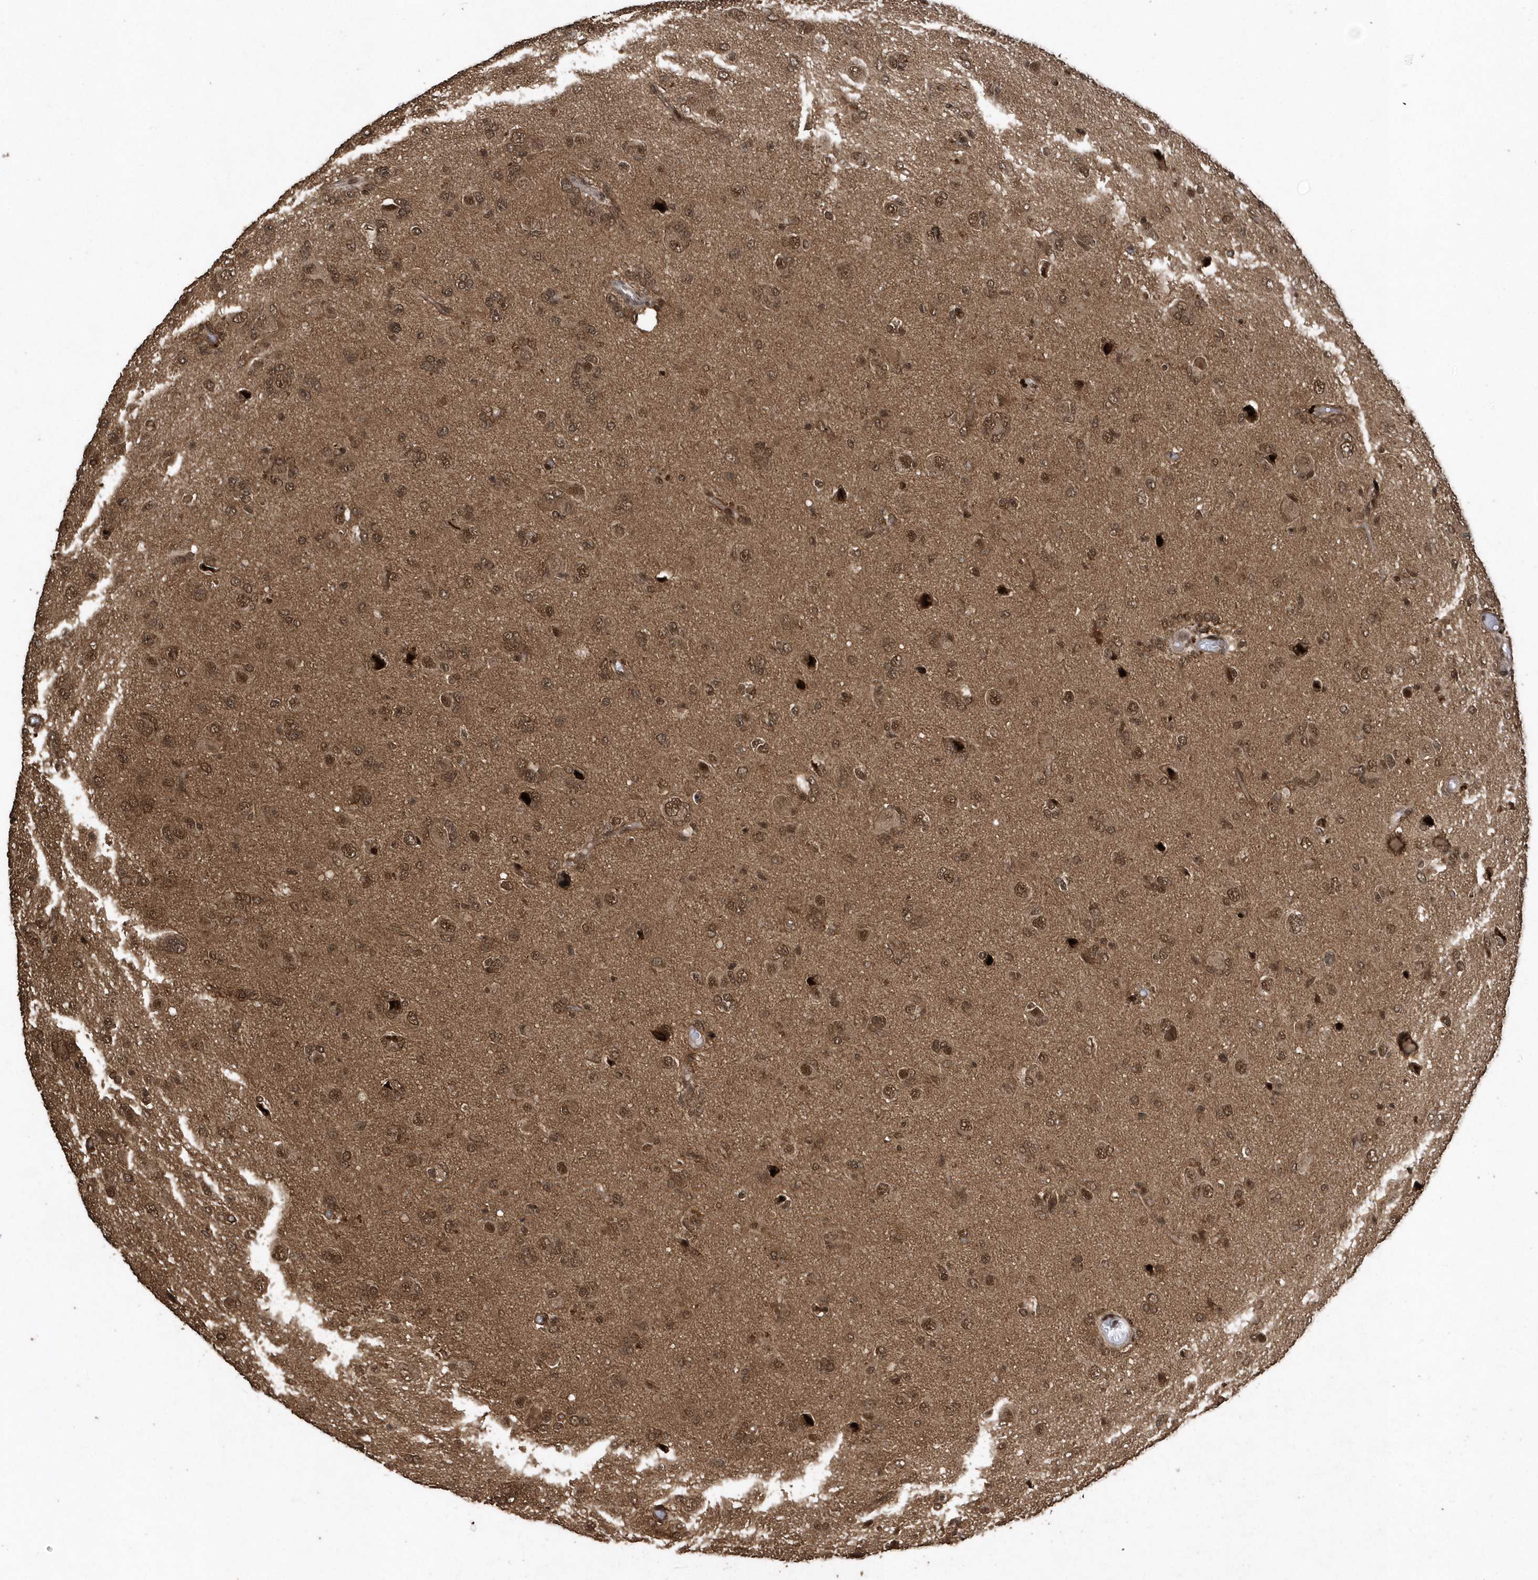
{"staining": {"intensity": "moderate", "quantity": ">75%", "location": "nuclear"}, "tissue": "glioma", "cell_type": "Tumor cells", "image_type": "cancer", "snomed": [{"axis": "morphology", "description": "Glioma, malignant, High grade"}, {"axis": "topography", "description": "Brain"}], "caption": "The histopathology image shows a brown stain indicating the presence of a protein in the nuclear of tumor cells in malignant high-grade glioma. (Brightfield microscopy of DAB IHC at high magnification).", "gene": "INTS12", "patient": {"sex": "female", "age": 59}}